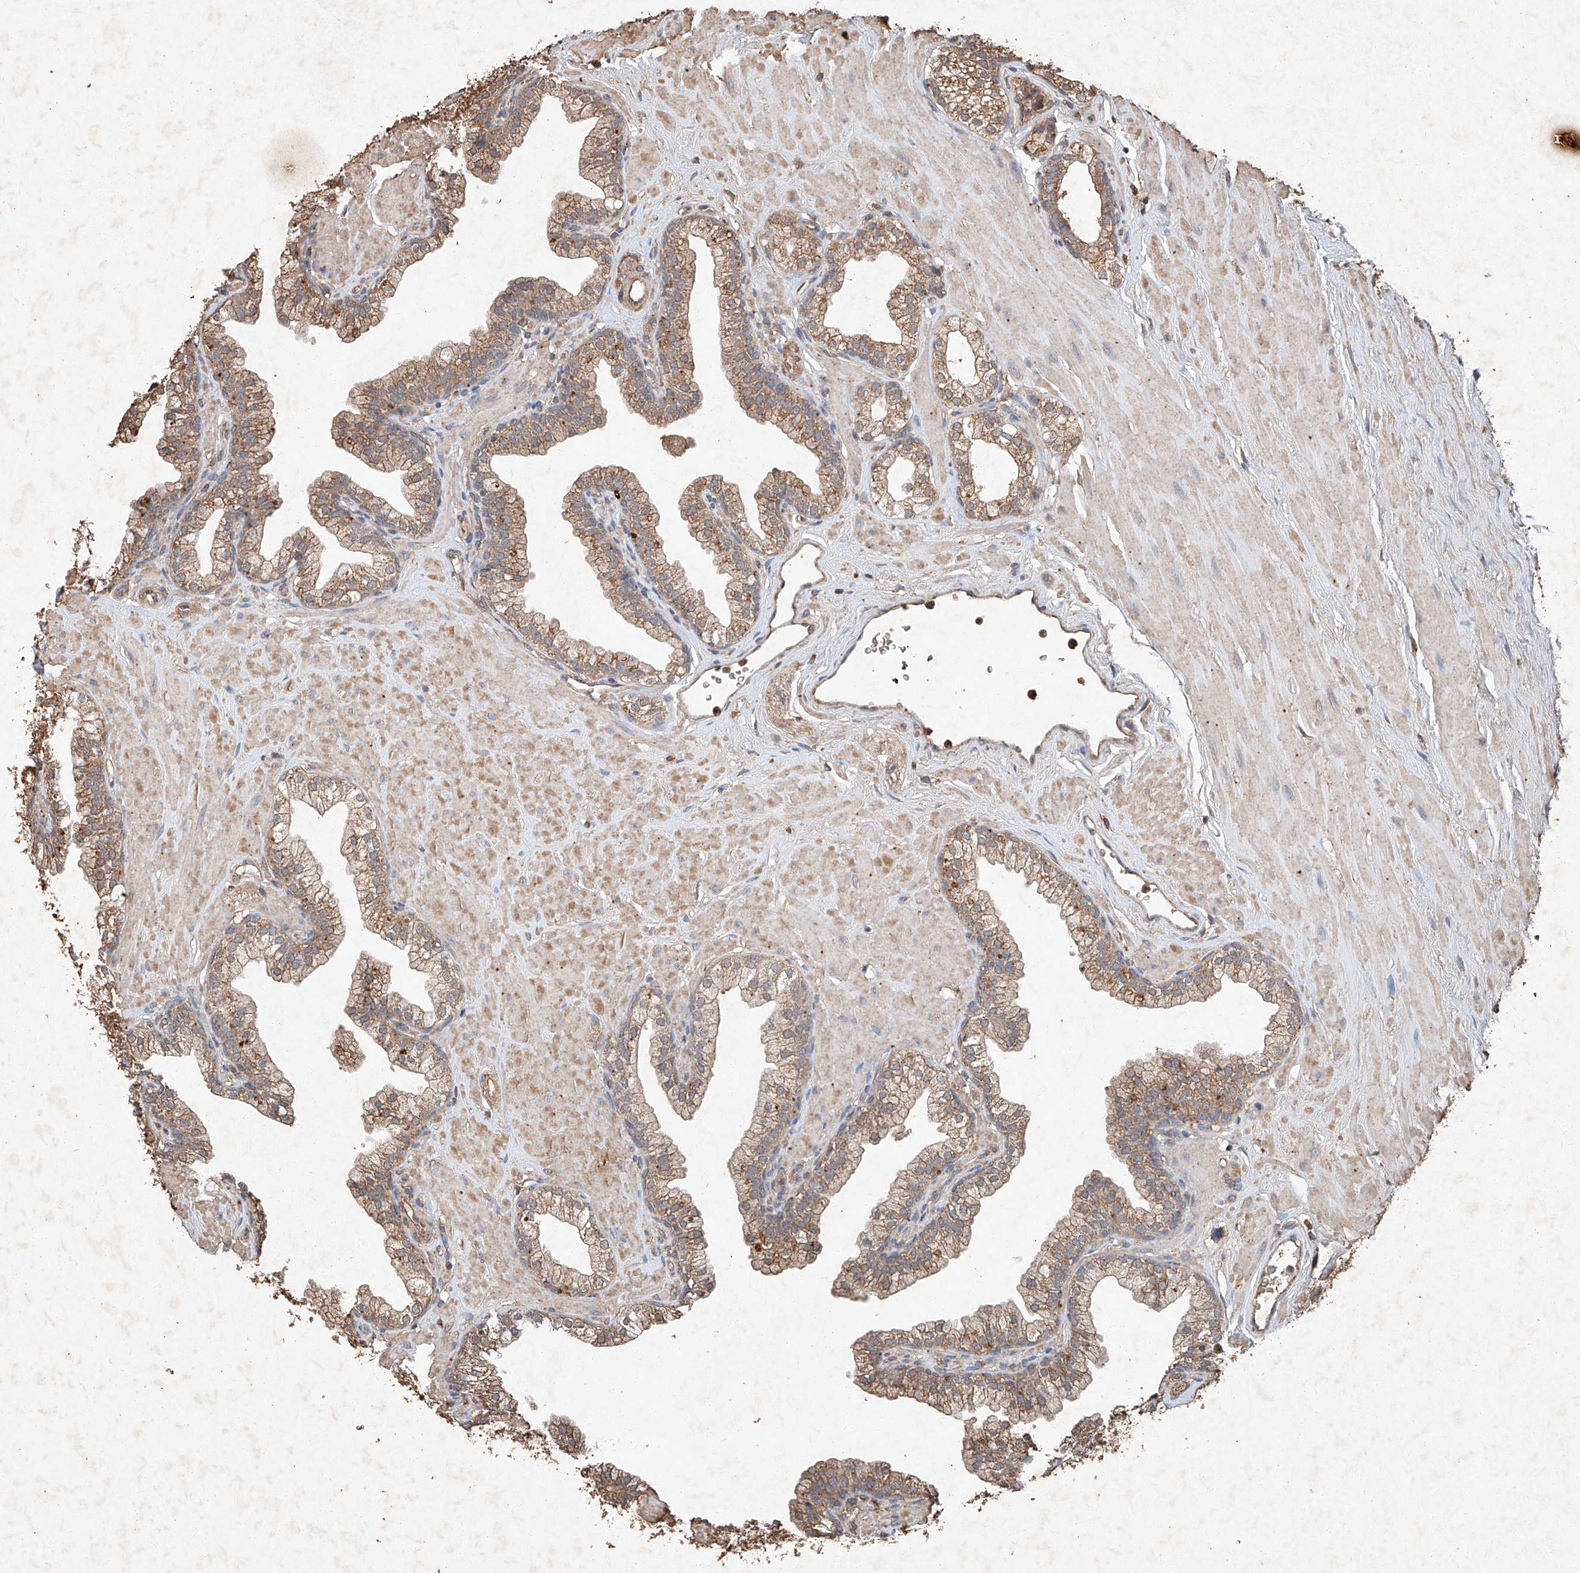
{"staining": {"intensity": "moderate", "quantity": ">75%", "location": "cytoplasmic/membranous"}, "tissue": "prostate", "cell_type": "Glandular cells", "image_type": "normal", "snomed": [{"axis": "morphology", "description": "Normal tissue, NOS"}, {"axis": "morphology", "description": "Urothelial carcinoma, Low grade"}, {"axis": "topography", "description": "Urinary bladder"}, {"axis": "topography", "description": "Prostate"}], "caption": "Immunohistochemical staining of benign human prostate shows medium levels of moderate cytoplasmic/membranous positivity in approximately >75% of glandular cells. The staining is performed using DAB brown chromogen to label protein expression. The nuclei are counter-stained blue using hematoxylin.", "gene": "STK3", "patient": {"sex": "male", "age": 60}}